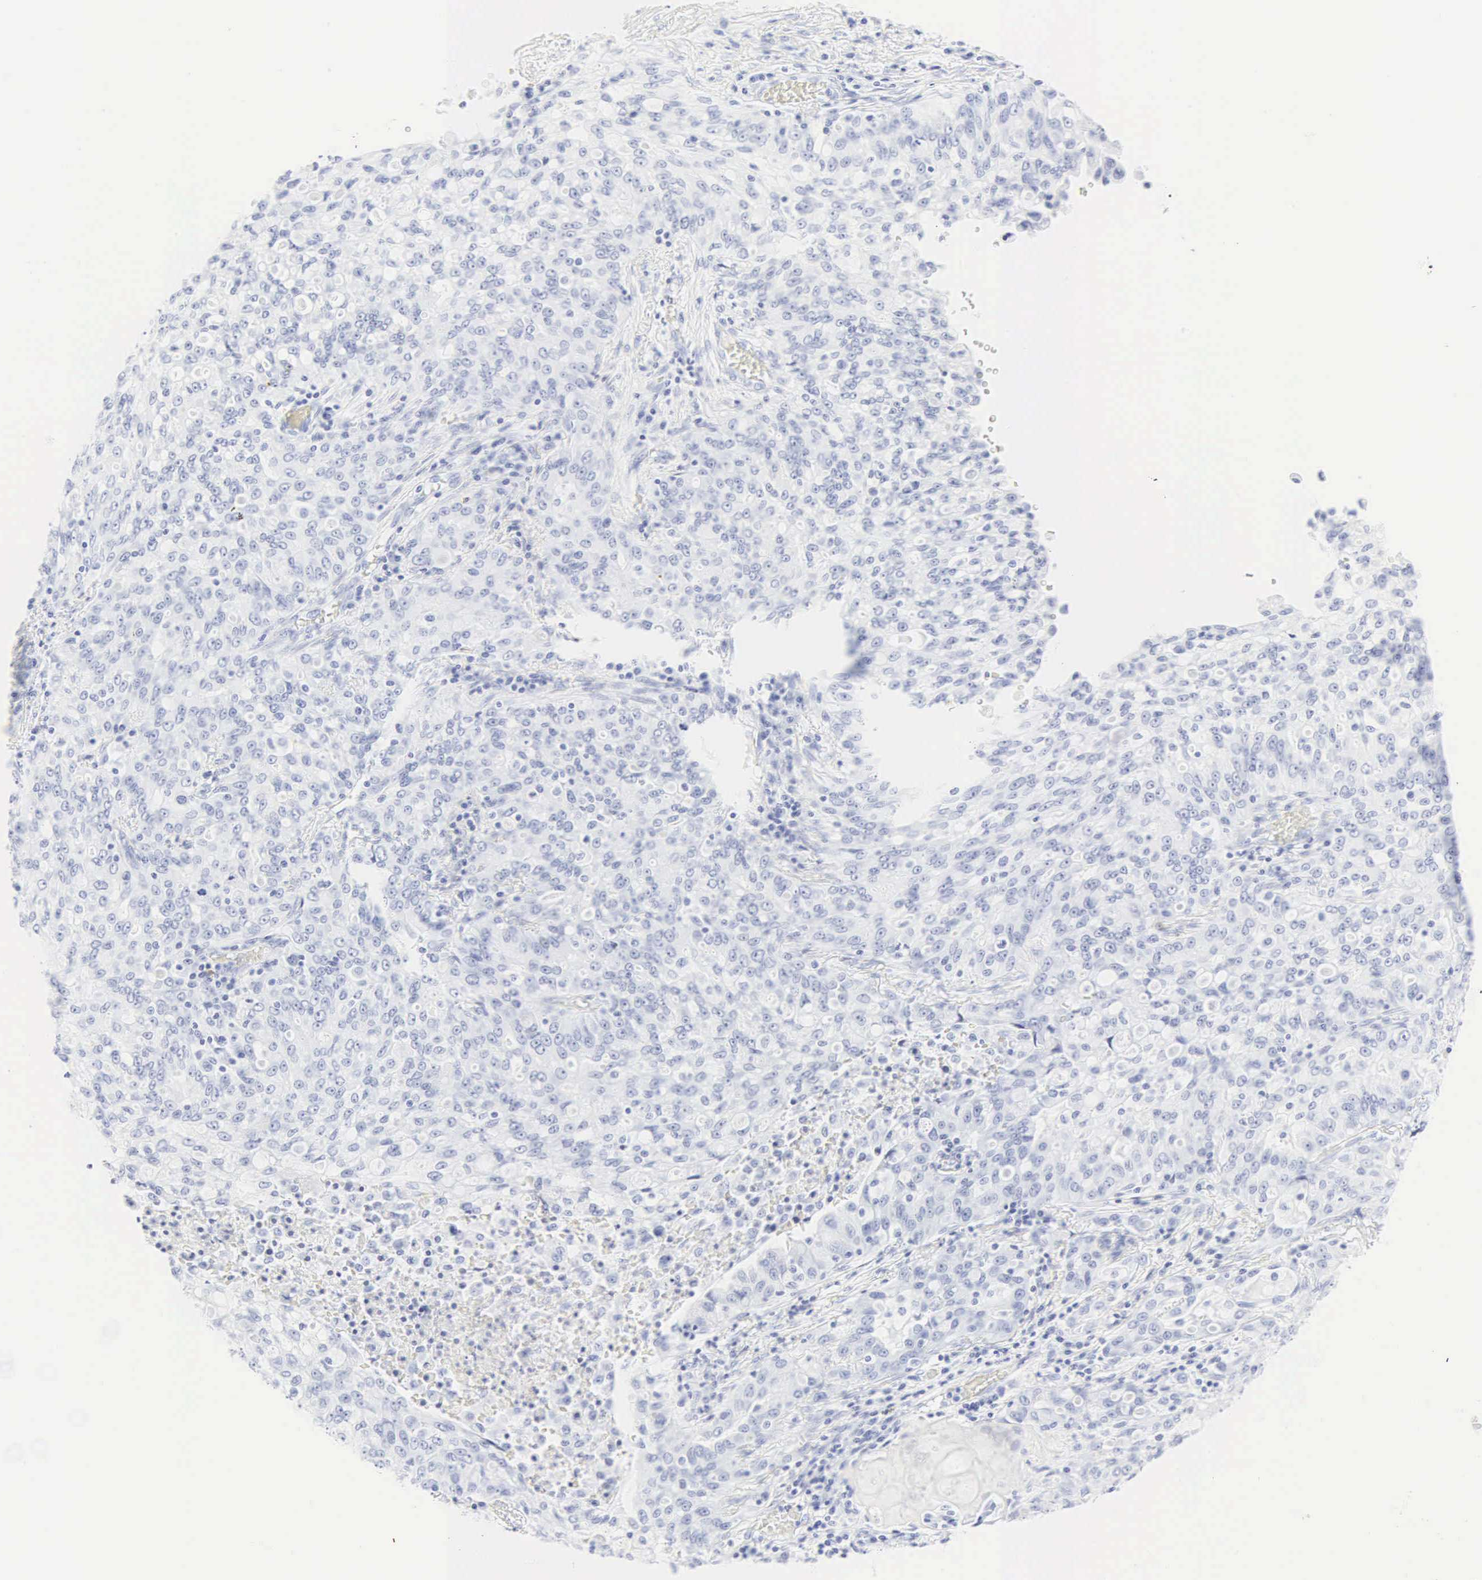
{"staining": {"intensity": "negative", "quantity": "none", "location": "none"}, "tissue": "lung cancer", "cell_type": "Tumor cells", "image_type": "cancer", "snomed": [{"axis": "morphology", "description": "Adenocarcinoma, NOS"}, {"axis": "topography", "description": "Lung"}], "caption": "Tumor cells are negative for brown protein staining in adenocarcinoma (lung).", "gene": "CGB3", "patient": {"sex": "female", "age": 44}}